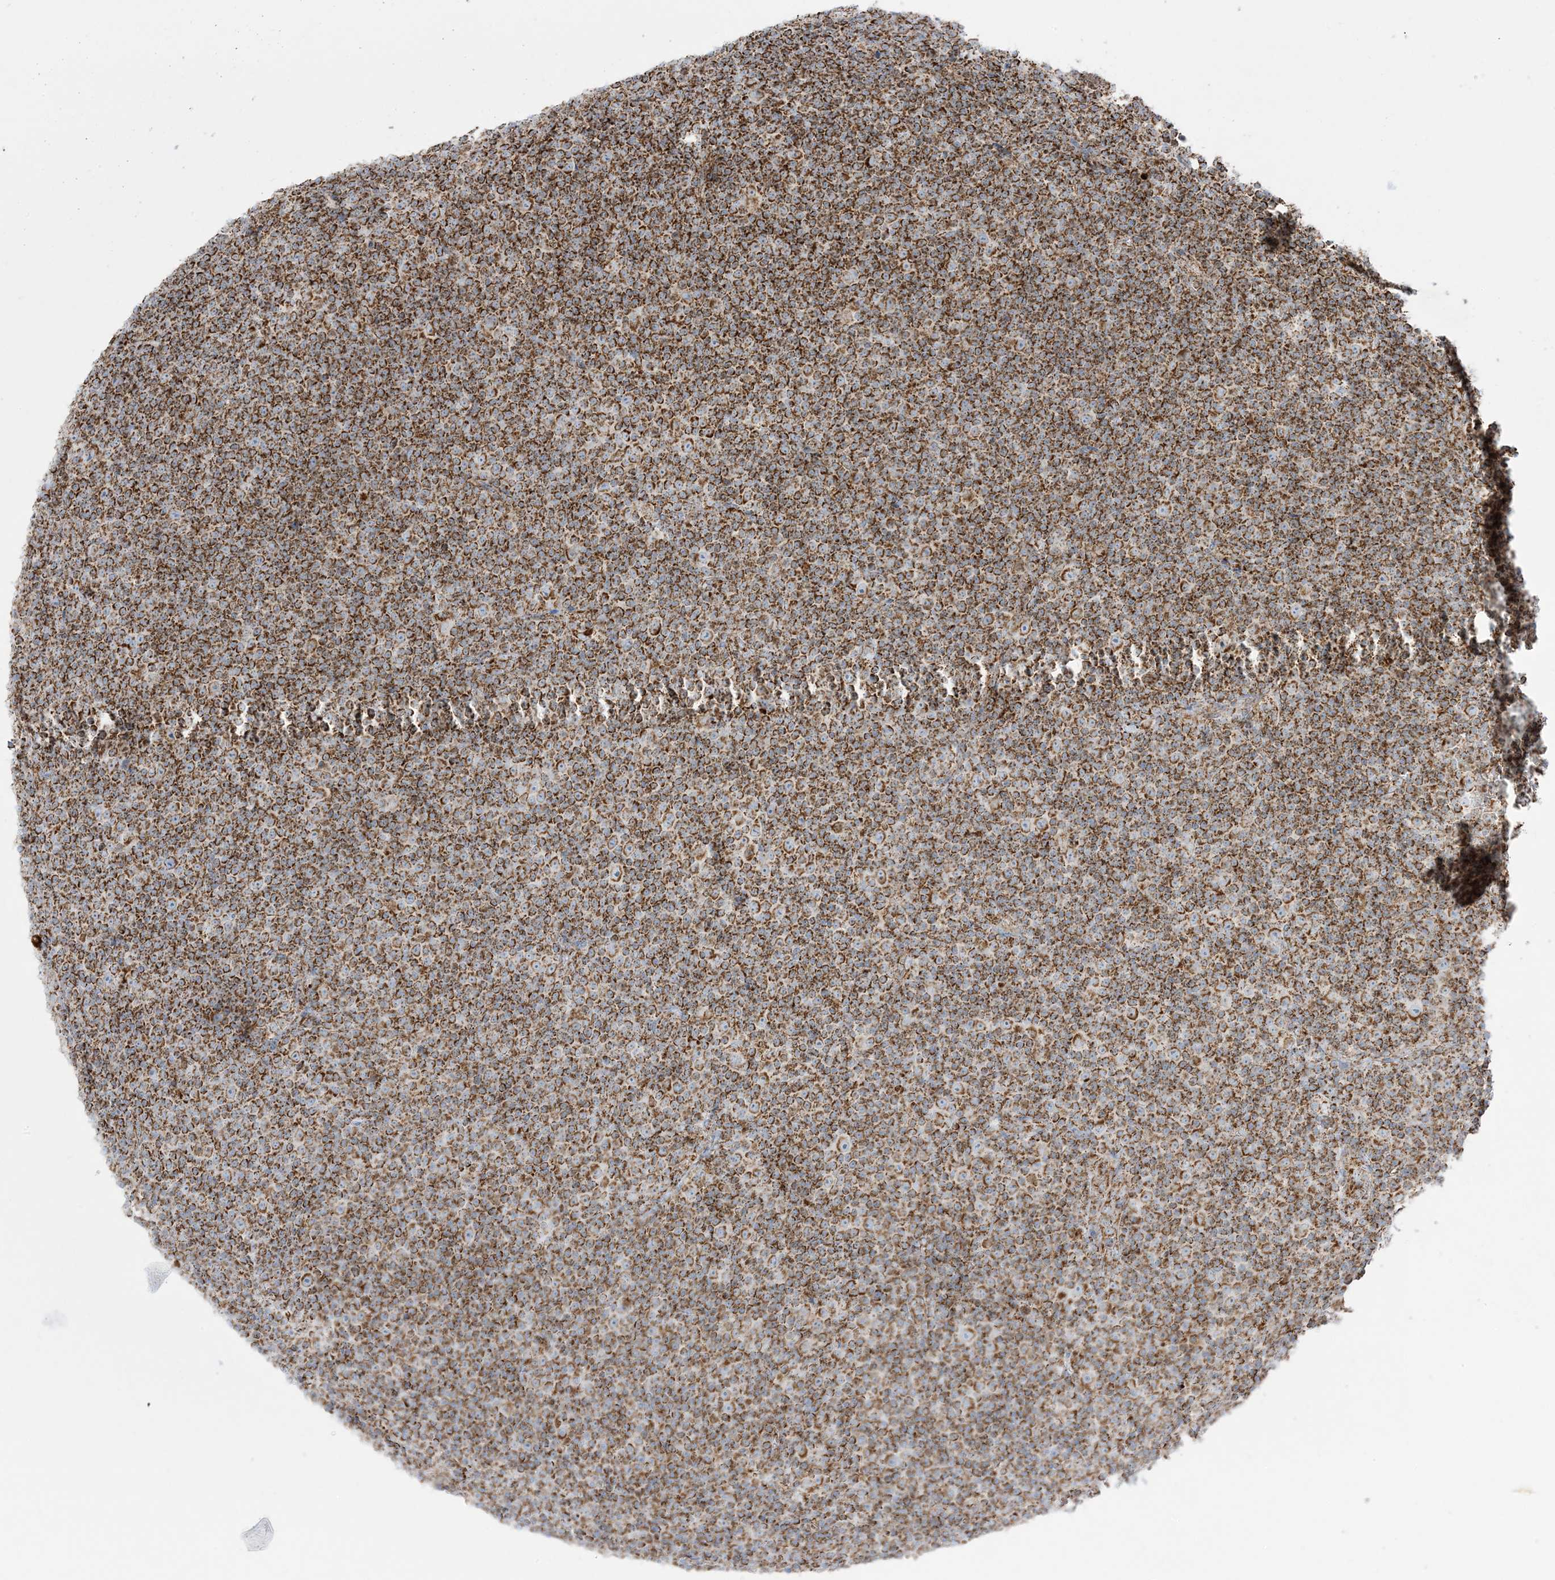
{"staining": {"intensity": "strong", "quantity": ">75%", "location": "cytoplasmic/membranous"}, "tissue": "lymphoma", "cell_type": "Tumor cells", "image_type": "cancer", "snomed": [{"axis": "morphology", "description": "Malignant lymphoma, non-Hodgkin's type, Low grade"}, {"axis": "topography", "description": "Lymph node"}], "caption": "Brown immunohistochemical staining in human malignant lymphoma, non-Hodgkin's type (low-grade) reveals strong cytoplasmic/membranous expression in about >75% of tumor cells. (IHC, brightfield microscopy, high magnification).", "gene": "MRPS36", "patient": {"sex": "female", "age": 67}}